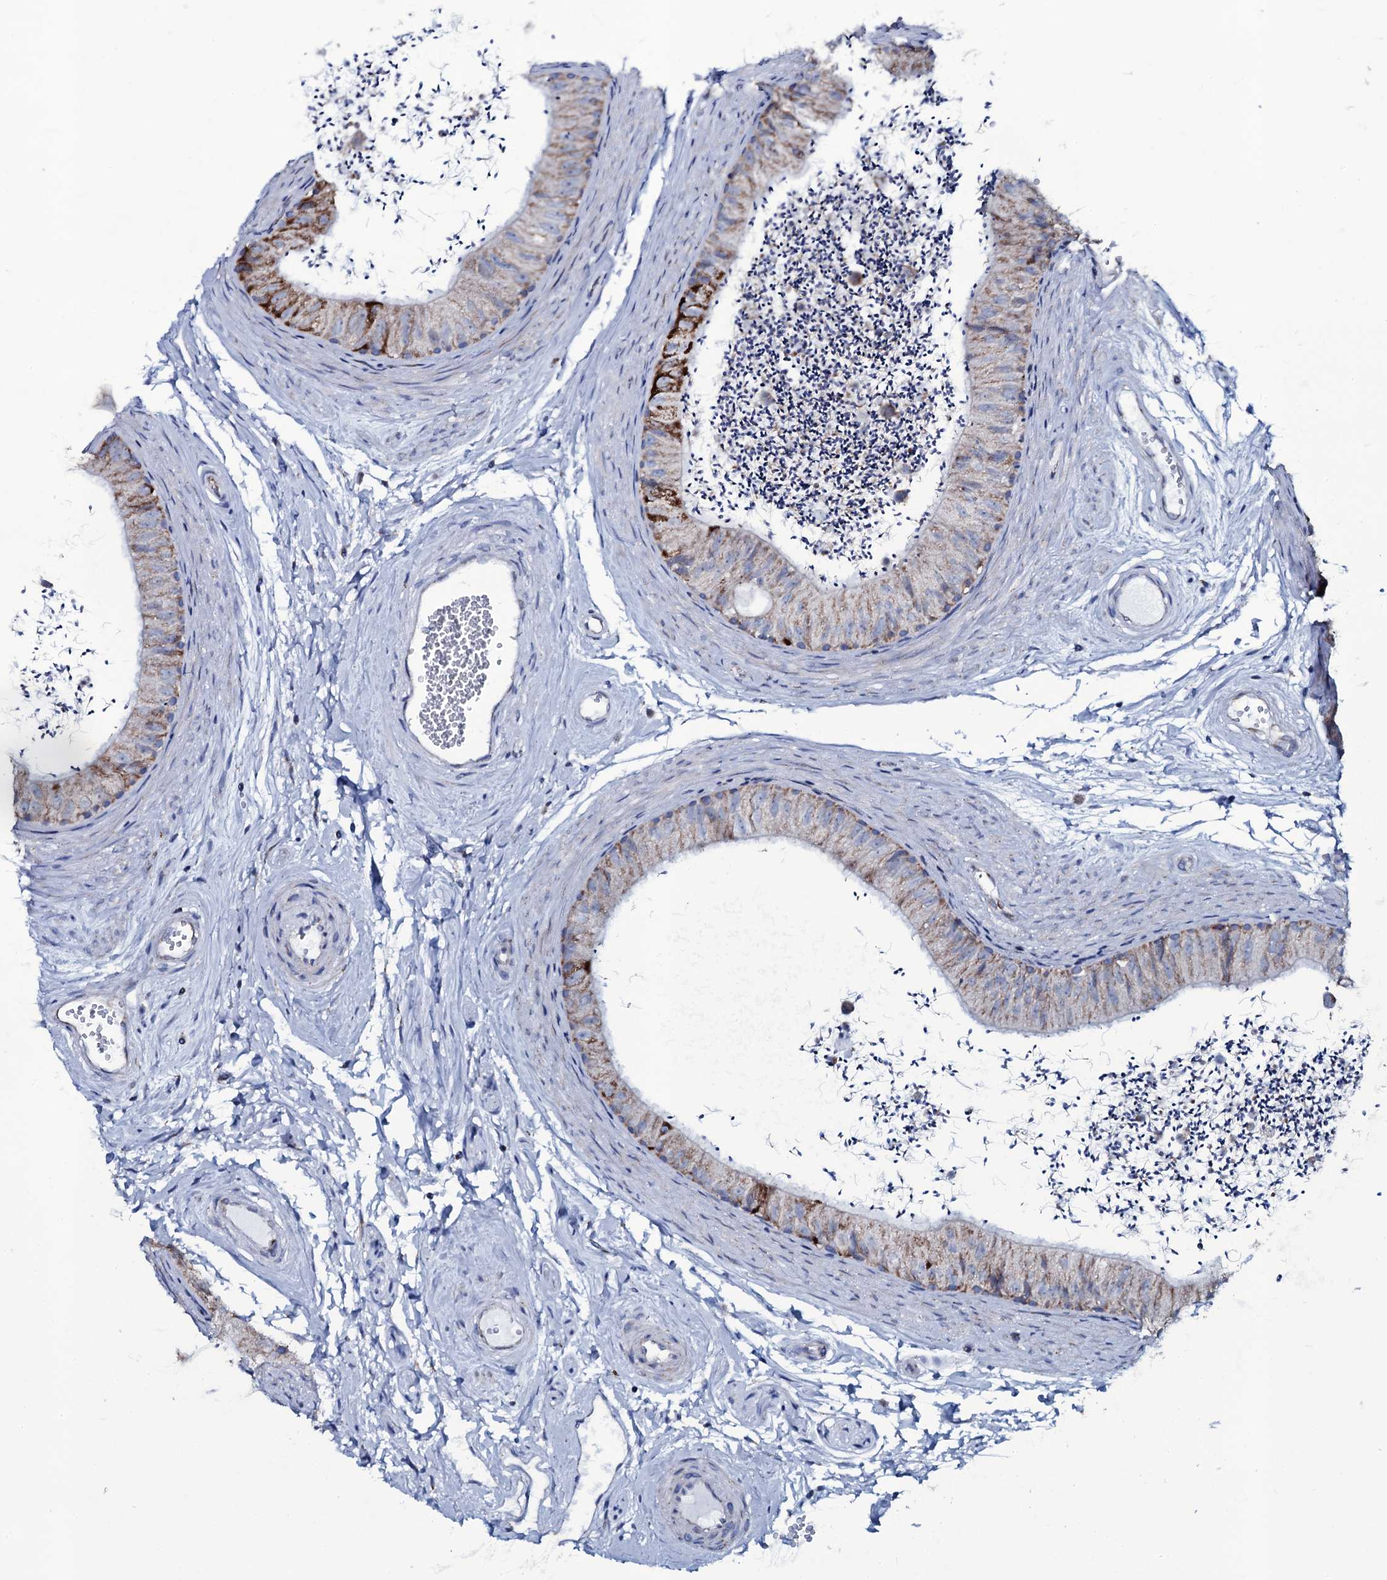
{"staining": {"intensity": "moderate", "quantity": ">75%", "location": "cytoplasmic/membranous"}, "tissue": "epididymis", "cell_type": "Glandular cells", "image_type": "normal", "snomed": [{"axis": "morphology", "description": "Normal tissue, NOS"}, {"axis": "topography", "description": "Epididymis"}], "caption": "DAB (3,3'-diaminobenzidine) immunohistochemical staining of unremarkable epididymis demonstrates moderate cytoplasmic/membranous protein expression in approximately >75% of glandular cells.", "gene": "MRPS35", "patient": {"sex": "male", "age": 56}}